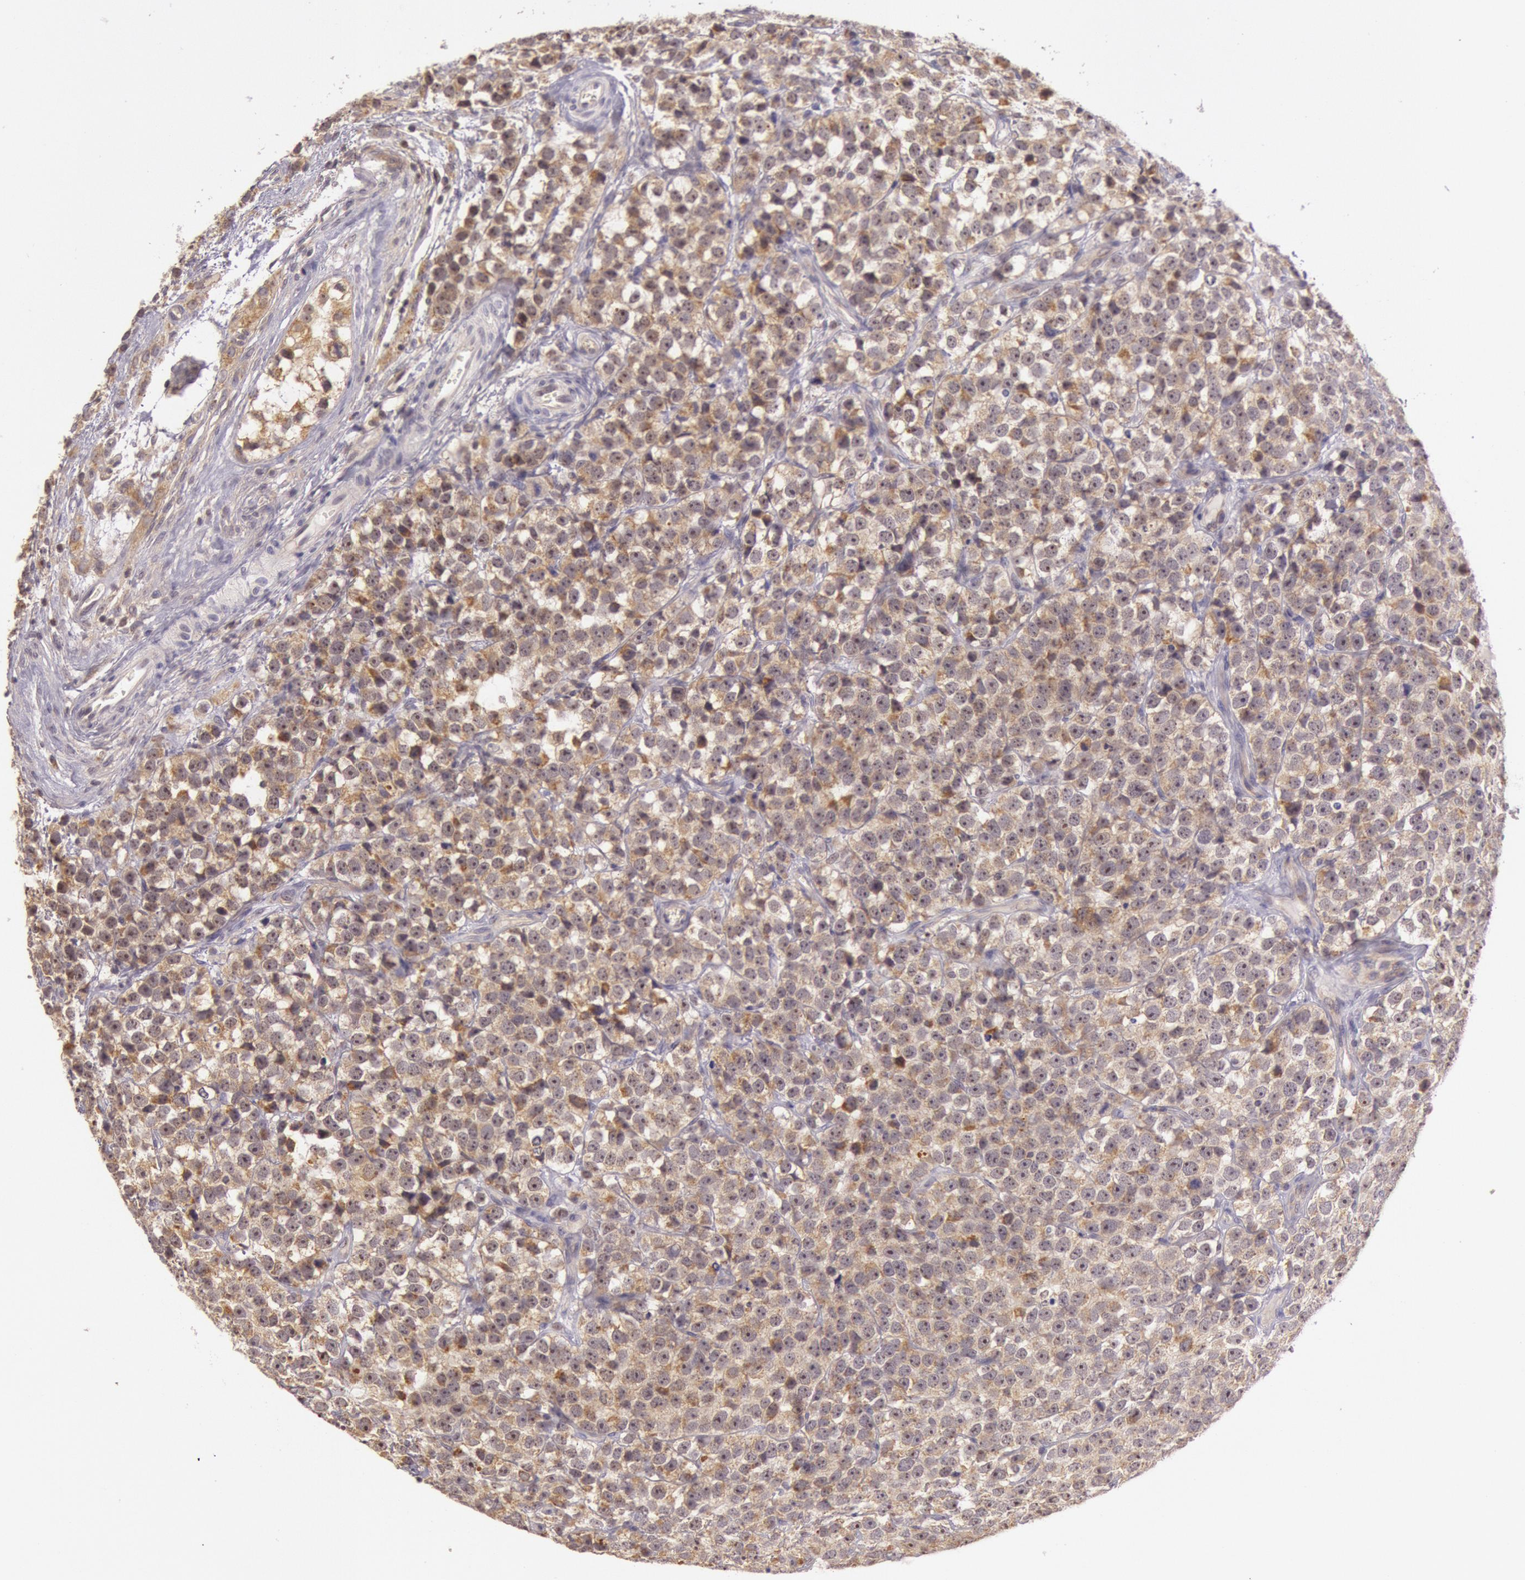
{"staining": {"intensity": "moderate", "quantity": ">75%", "location": "cytoplasmic/membranous,nuclear"}, "tissue": "testis cancer", "cell_type": "Tumor cells", "image_type": "cancer", "snomed": [{"axis": "morphology", "description": "Seminoma, NOS"}, {"axis": "topography", "description": "Testis"}], "caption": "The histopathology image reveals staining of testis cancer, revealing moderate cytoplasmic/membranous and nuclear protein positivity (brown color) within tumor cells.", "gene": "CDK16", "patient": {"sex": "male", "age": 25}}